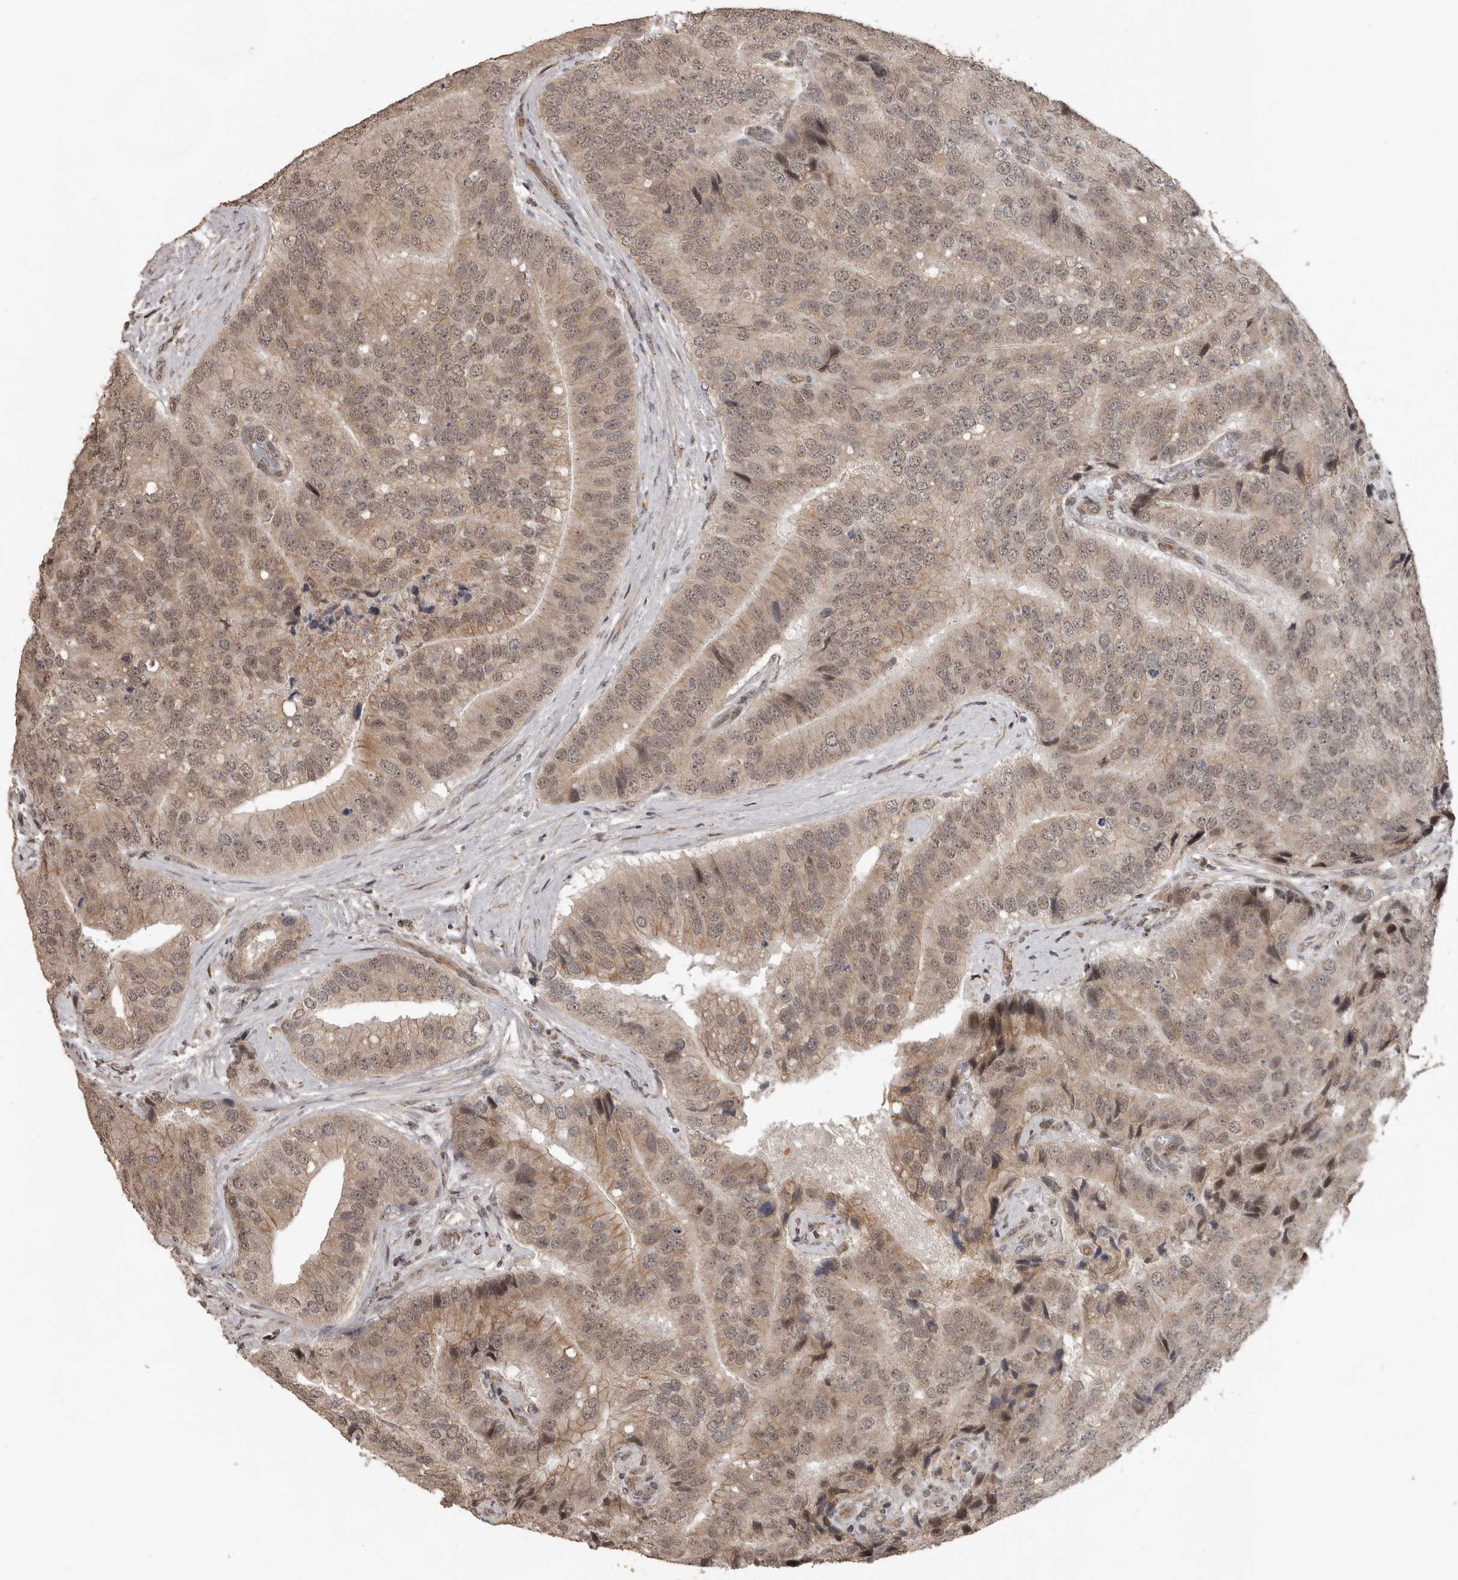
{"staining": {"intensity": "weak", "quantity": ">75%", "location": "cytoplasmic/membranous,nuclear"}, "tissue": "prostate cancer", "cell_type": "Tumor cells", "image_type": "cancer", "snomed": [{"axis": "morphology", "description": "Adenocarcinoma, High grade"}, {"axis": "topography", "description": "Prostate"}], "caption": "IHC (DAB (3,3'-diaminobenzidine)) staining of high-grade adenocarcinoma (prostate) exhibits weak cytoplasmic/membranous and nuclear protein expression in approximately >75% of tumor cells.", "gene": "CEP350", "patient": {"sex": "male", "age": 70}}